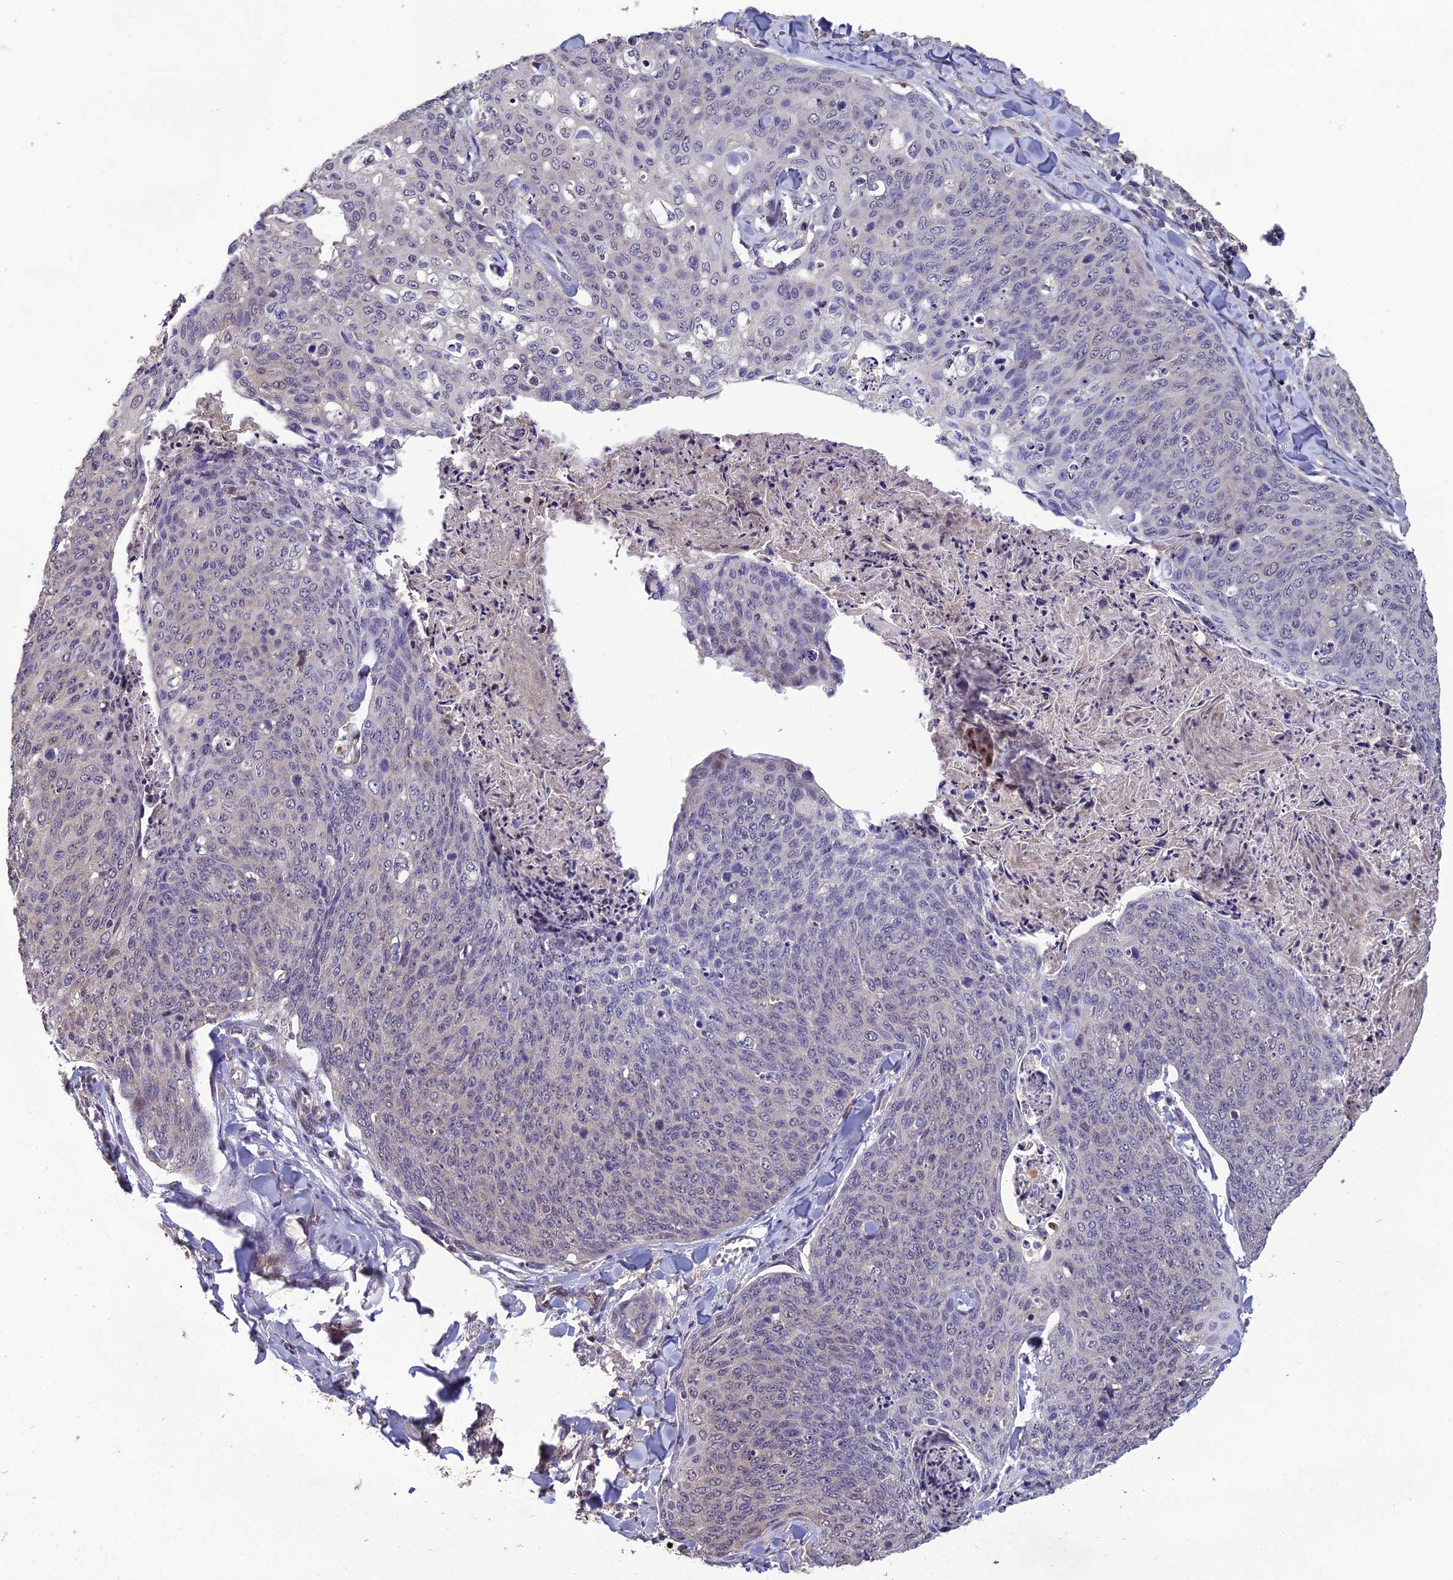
{"staining": {"intensity": "negative", "quantity": "none", "location": "none"}, "tissue": "skin cancer", "cell_type": "Tumor cells", "image_type": "cancer", "snomed": [{"axis": "morphology", "description": "Squamous cell carcinoma, NOS"}, {"axis": "topography", "description": "Skin"}, {"axis": "topography", "description": "Vulva"}], "caption": "This is a histopathology image of immunohistochemistry staining of skin squamous cell carcinoma, which shows no staining in tumor cells.", "gene": "GRWD1", "patient": {"sex": "female", "age": 85}}